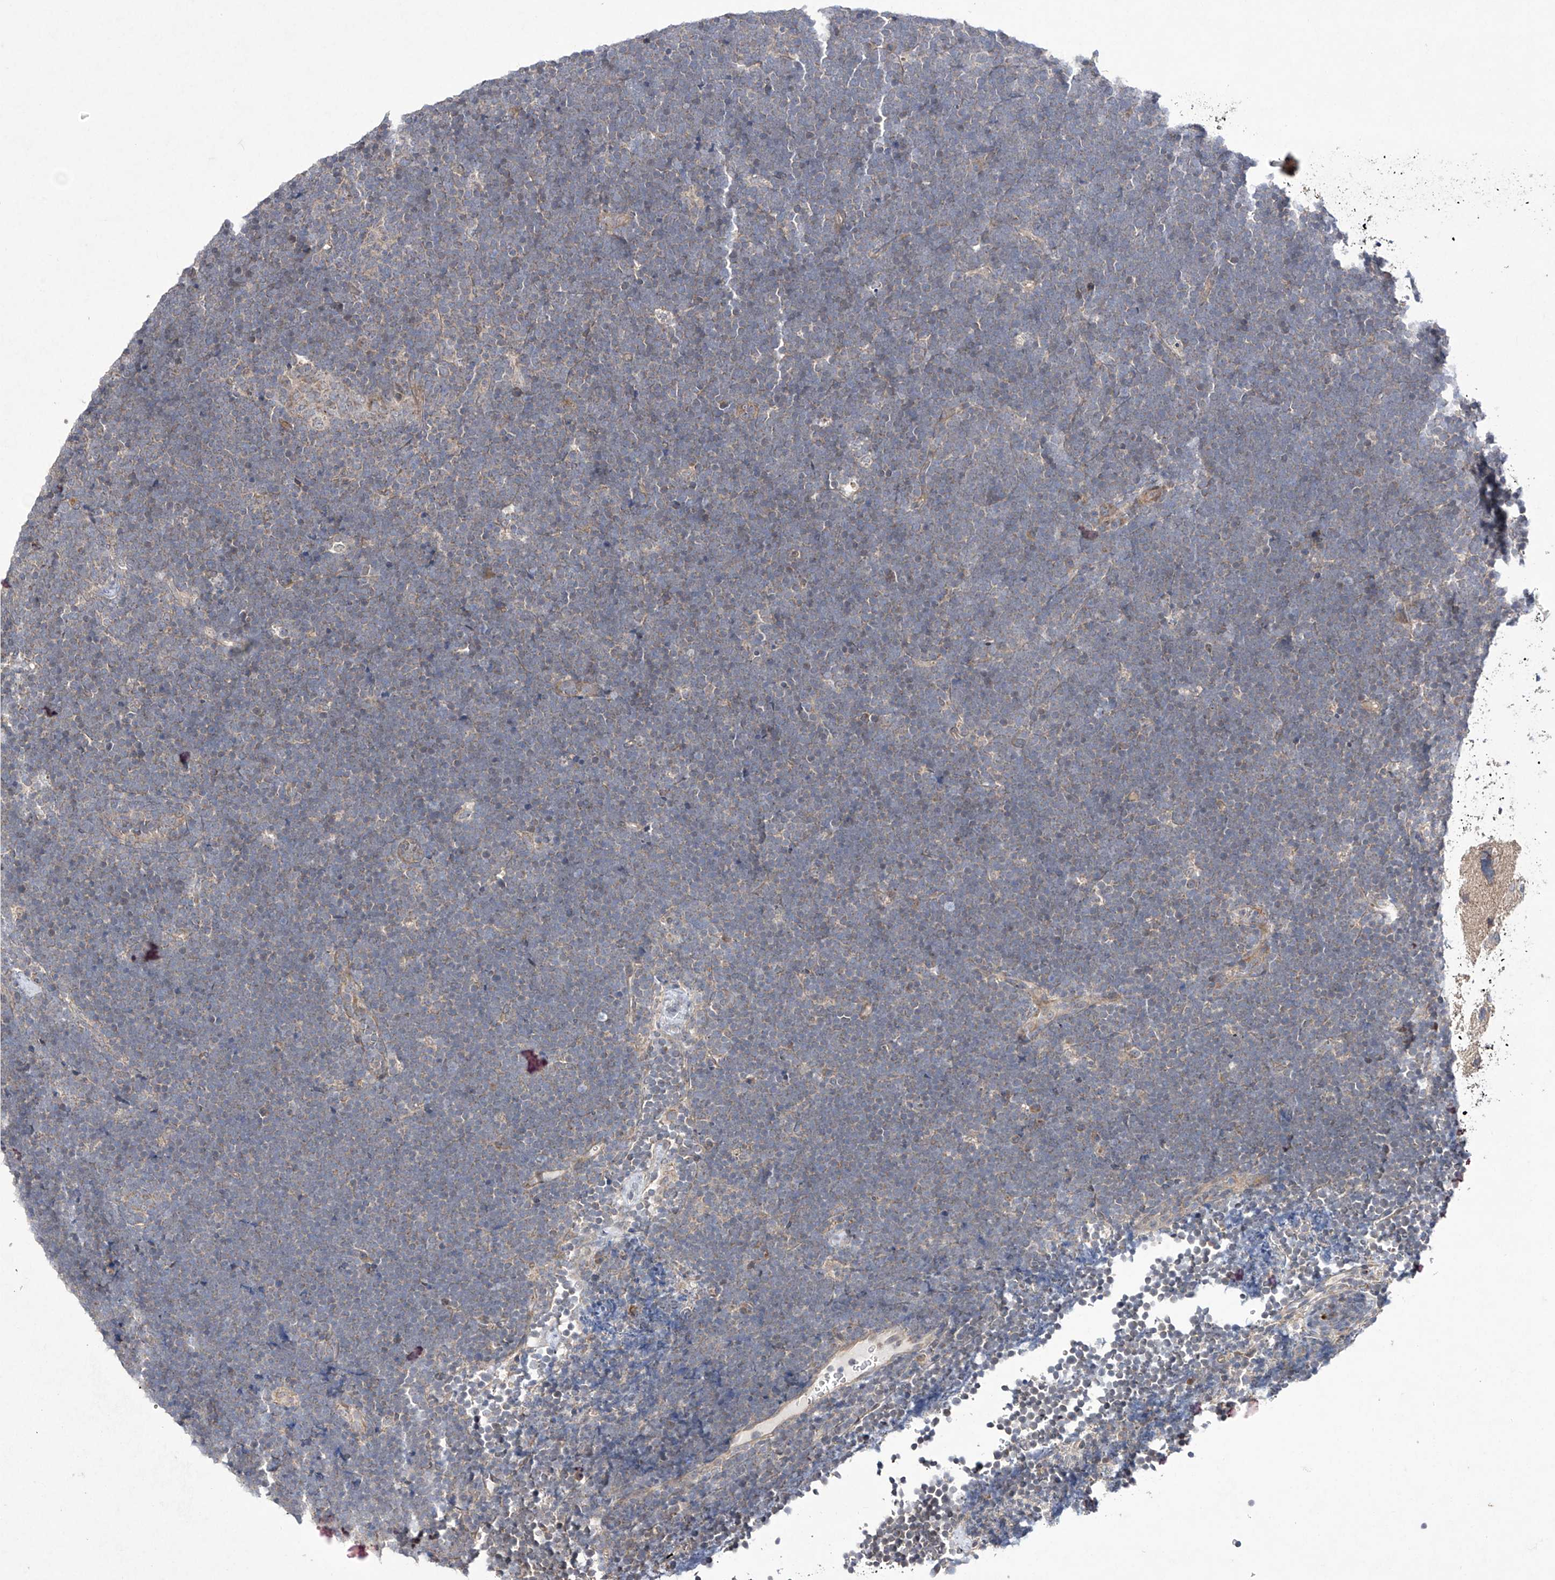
{"staining": {"intensity": "negative", "quantity": "none", "location": "none"}, "tissue": "lymphoma", "cell_type": "Tumor cells", "image_type": "cancer", "snomed": [{"axis": "morphology", "description": "Malignant lymphoma, non-Hodgkin's type, High grade"}, {"axis": "topography", "description": "Lymph node"}], "caption": "Protein analysis of high-grade malignant lymphoma, non-Hodgkin's type exhibits no significant expression in tumor cells.", "gene": "TRIM60", "patient": {"sex": "male", "age": 13}}